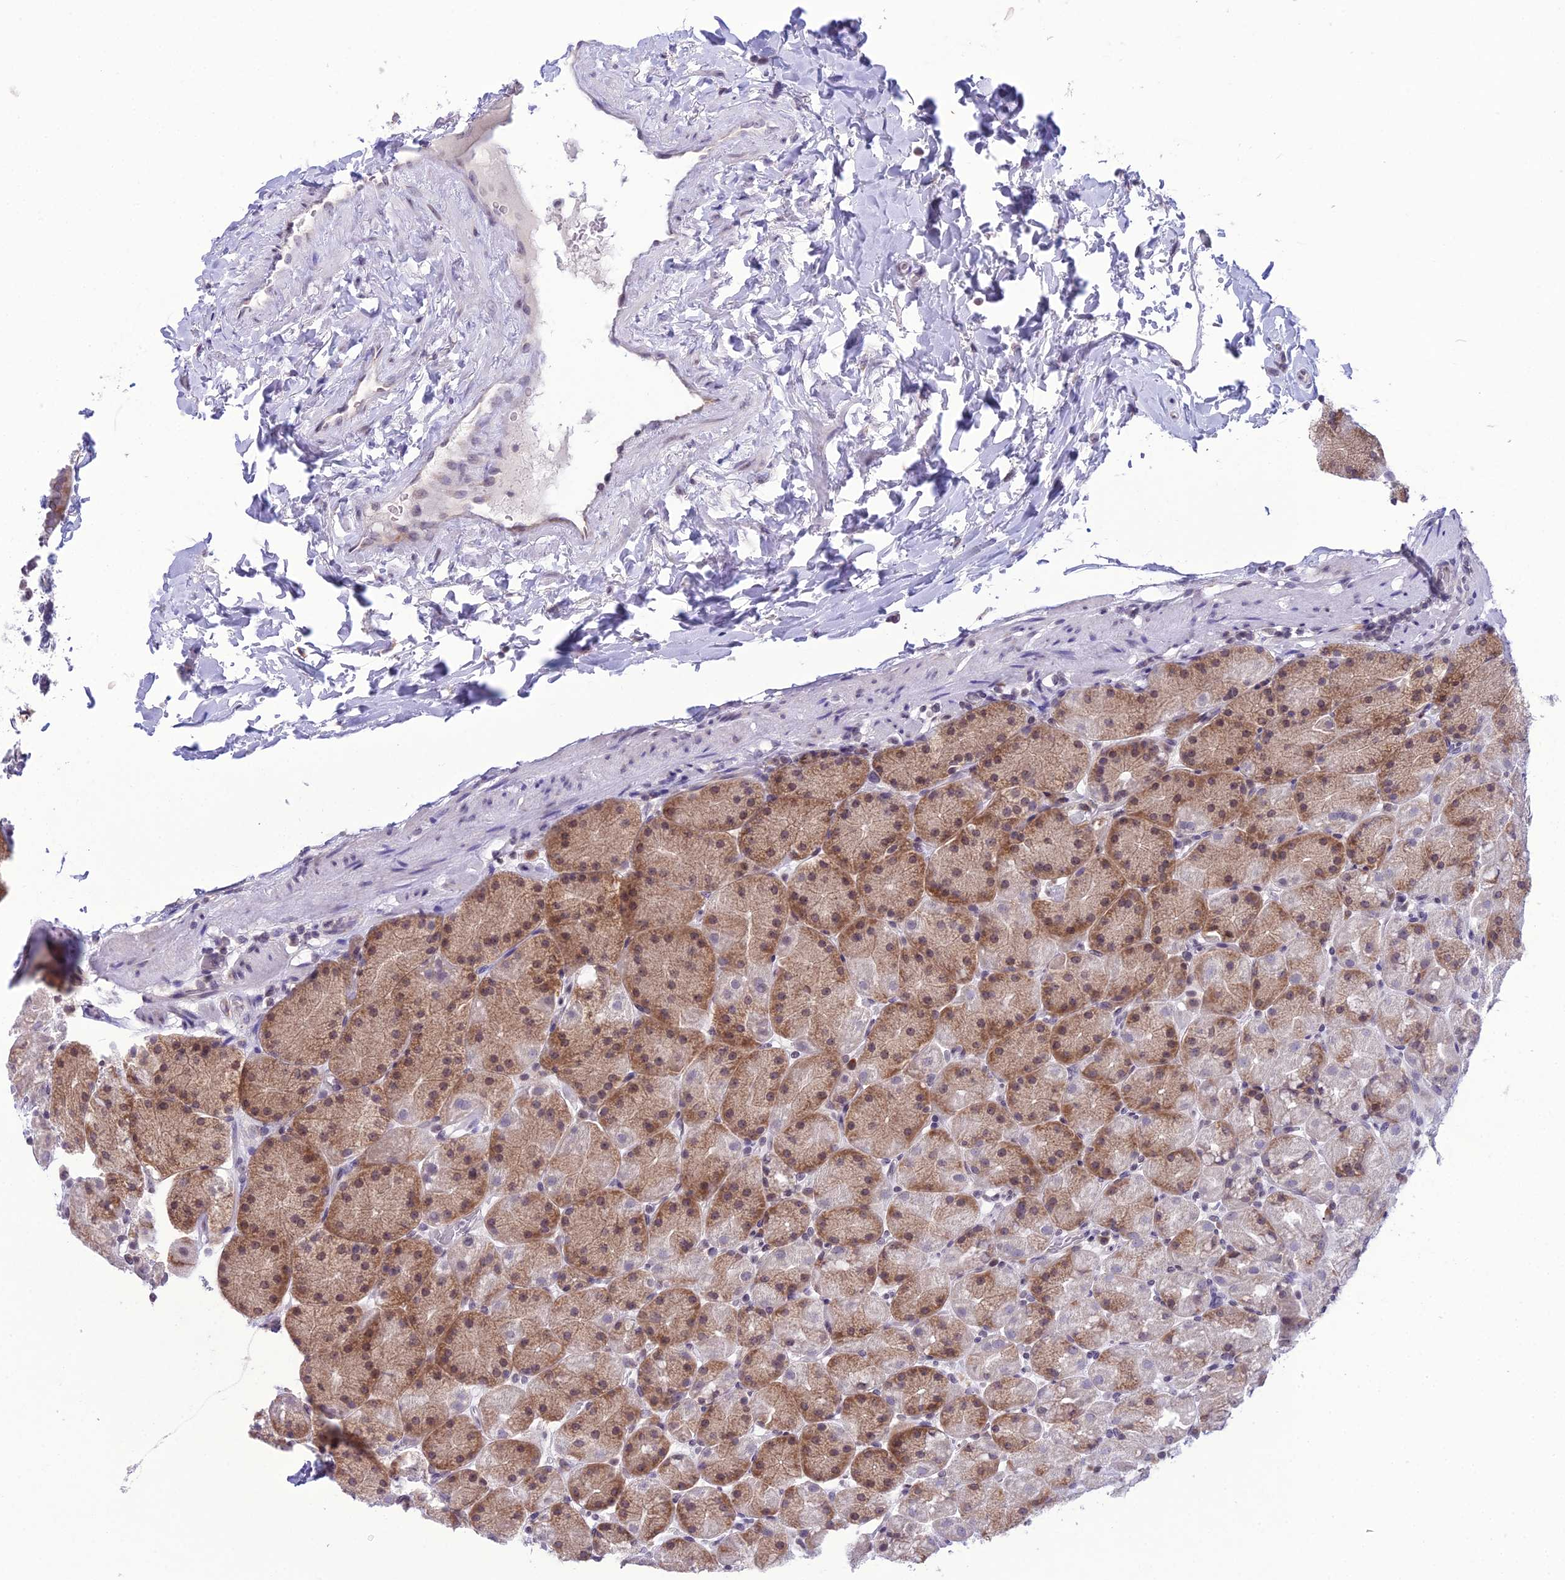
{"staining": {"intensity": "moderate", "quantity": "25%-75%", "location": "cytoplasmic/membranous"}, "tissue": "stomach", "cell_type": "Glandular cells", "image_type": "normal", "snomed": [{"axis": "morphology", "description": "Normal tissue, NOS"}, {"axis": "topography", "description": "Stomach, upper"}, {"axis": "topography", "description": "Stomach, lower"}], "caption": "This is a histology image of immunohistochemistry staining of unremarkable stomach, which shows moderate positivity in the cytoplasmic/membranous of glandular cells.", "gene": "RPS26", "patient": {"sex": "male", "age": 67}}